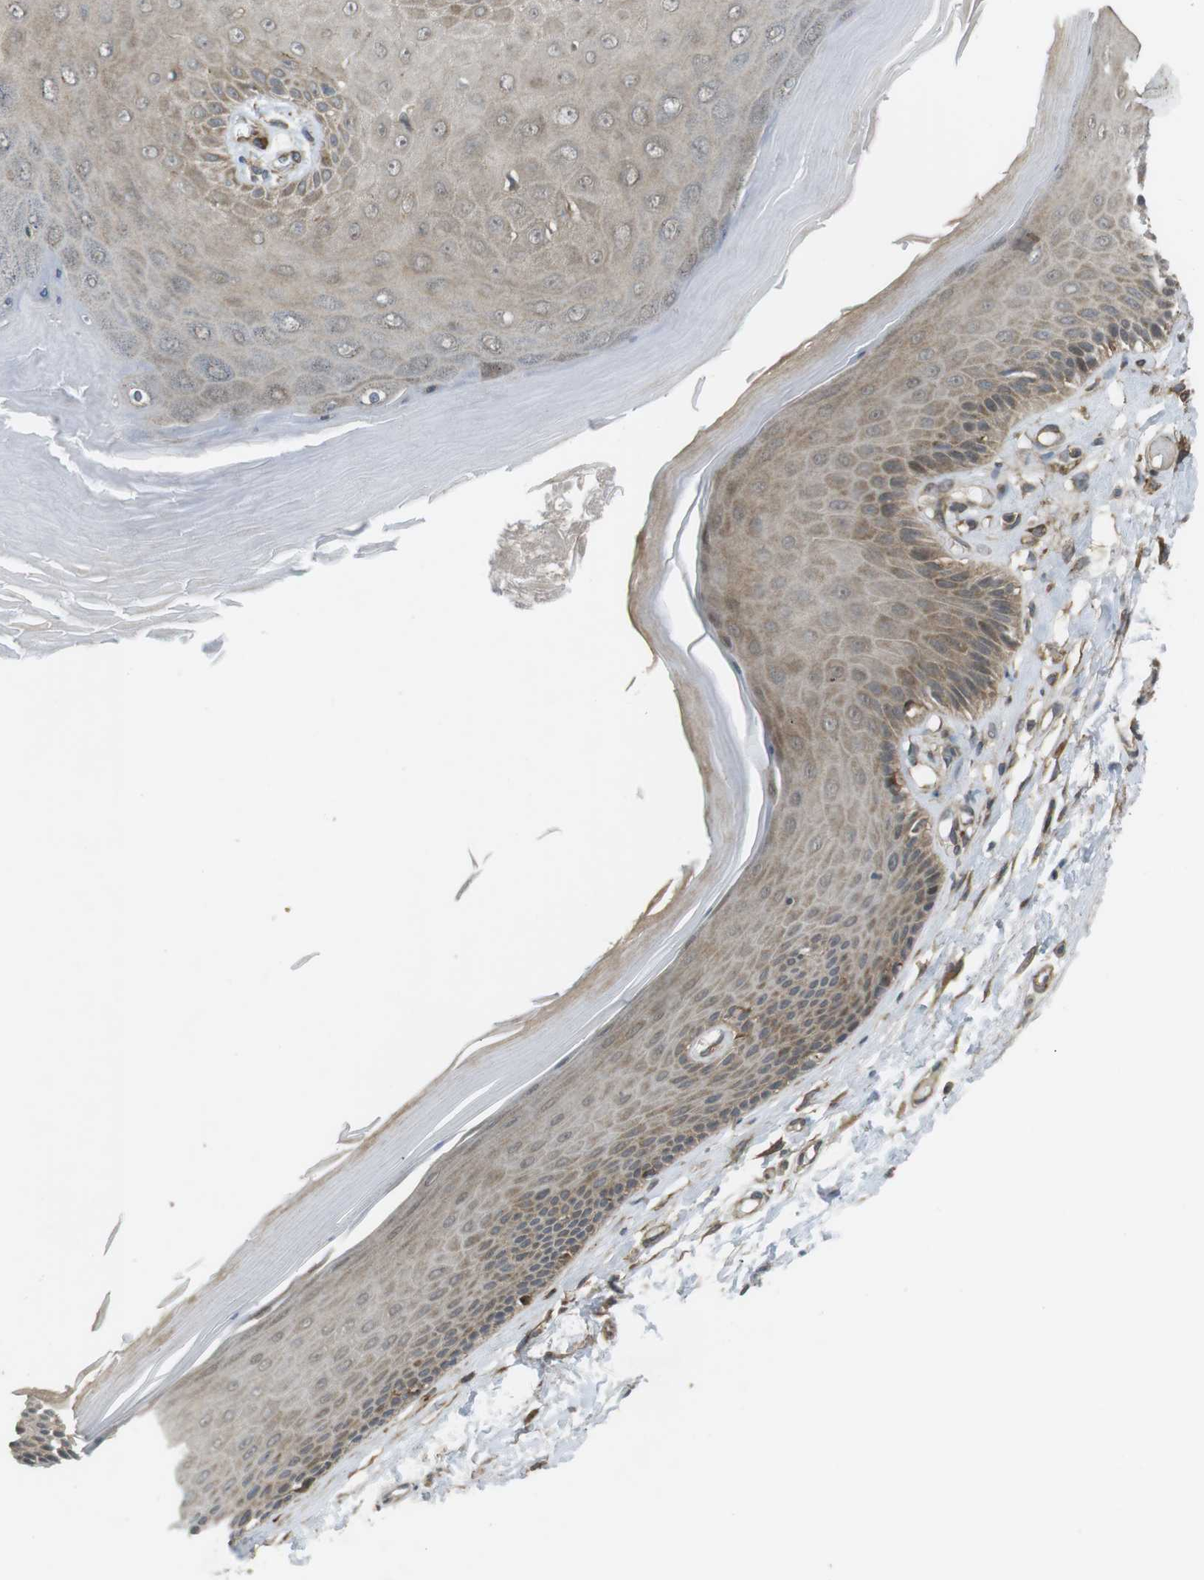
{"staining": {"intensity": "moderate", "quantity": "25%-75%", "location": "cytoplasmic/membranous"}, "tissue": "skin", "cell_type": "Epidermal cells", "image_type": "normal", "snomed": [{"axis": "morphology", "description": "Normal tissue, NOS"}, {"axis": "topography", "description": "Vulva"}], "caption": "Immunohistochemical staining of benign skin displays moderate cytoplasmic/membranous protein expression in approximately 25%-75% of epidermal cells. (DAB IHC with brightfield microscopy, high magnification).", "gene": "KANK2", "patient": {"sex": "female", "age": 73}}